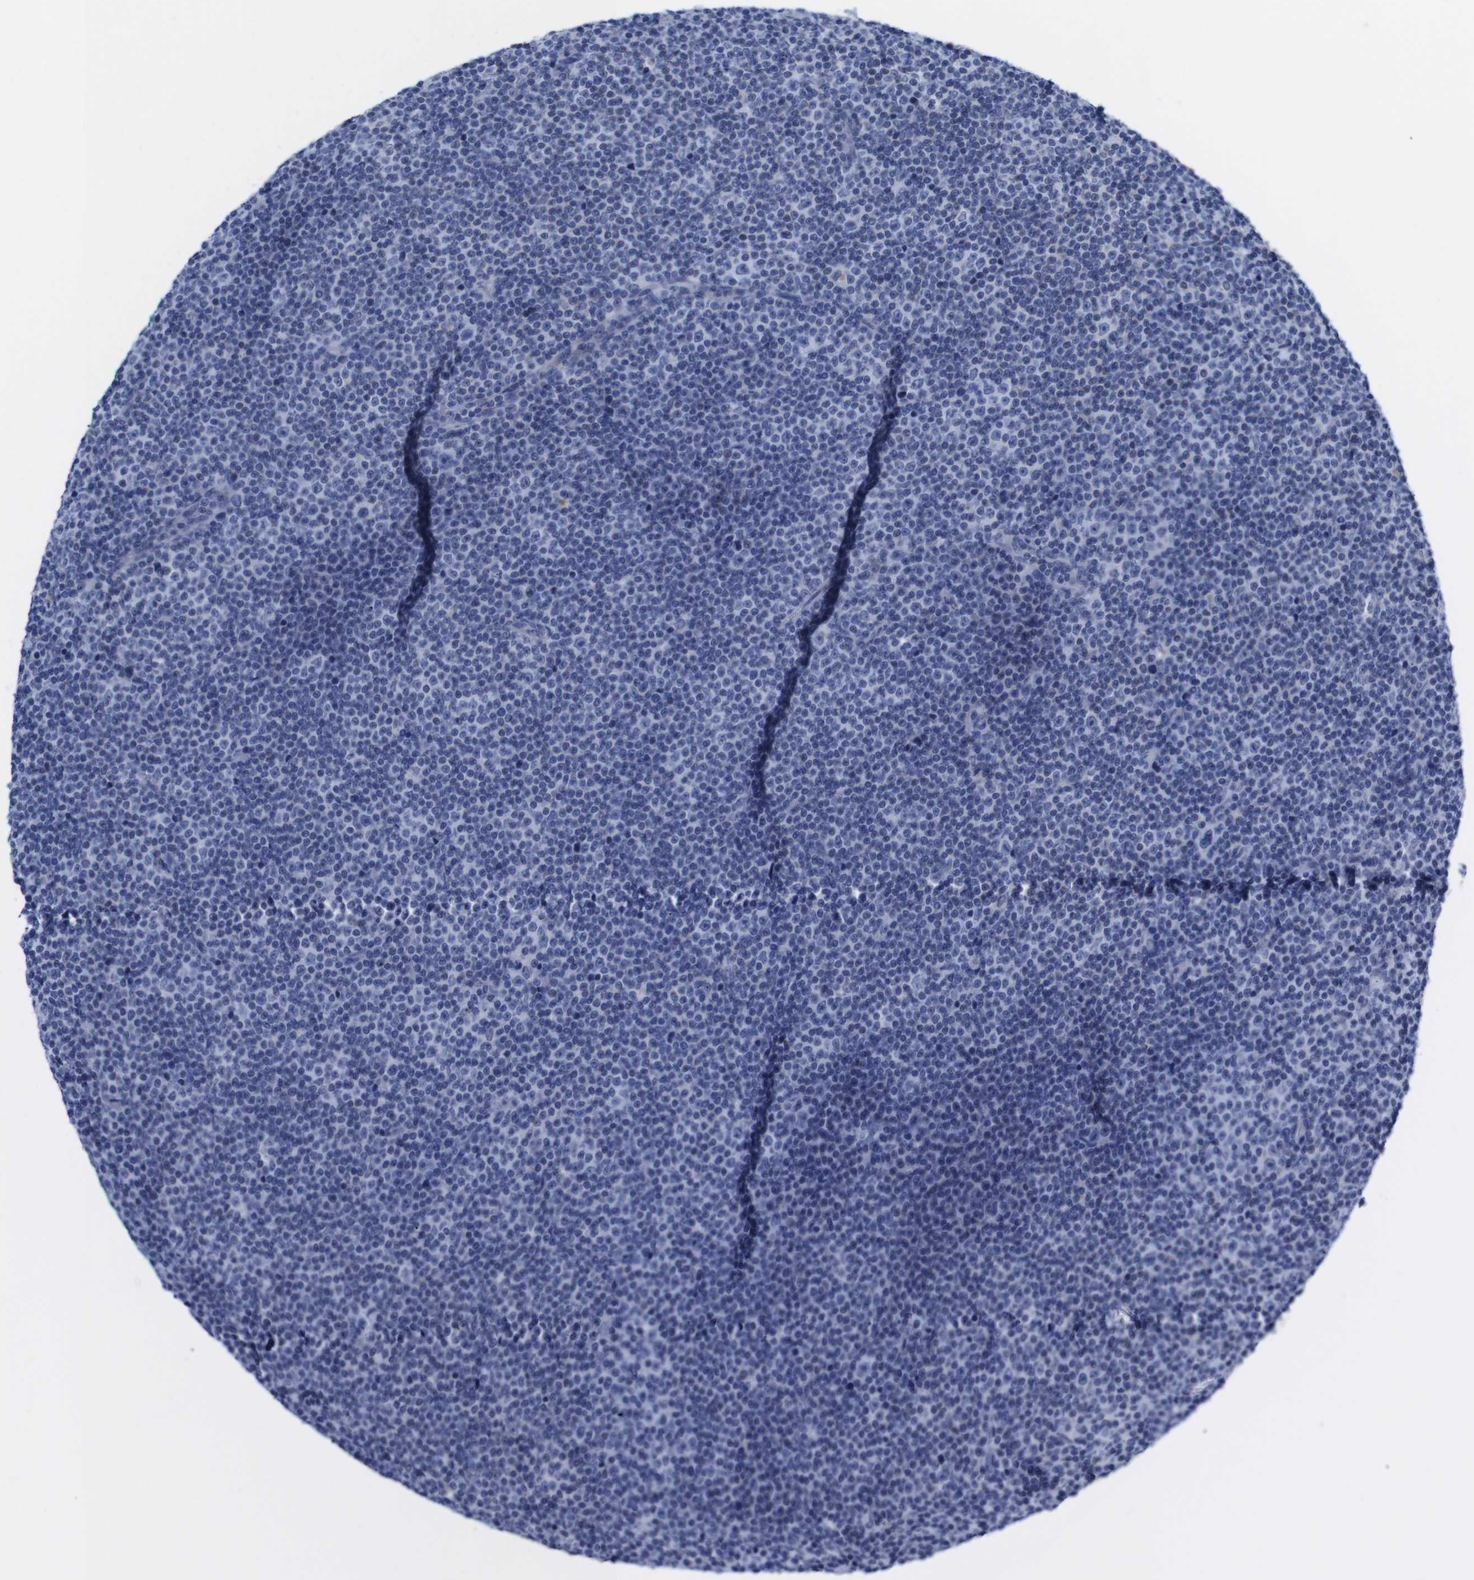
{"staining": {"intensity": "negative", "quantity": "none", "location": "none"}, "tissue": "lymphoma", "cell_type": "Tumor cells", "image_type": "cancer", "snomed": [{"axis": "morphology", "description": "Malignant lymphoma, non-Hodgkin's type, Low grade"}, {"axis": "topography", "description": "Lymph node"}], "caption": "The photomicrograph shows no staining of tumor cells in lymphoma.", "gene": "LRRC55", "patient": {"sex": "female", "age": 67}}